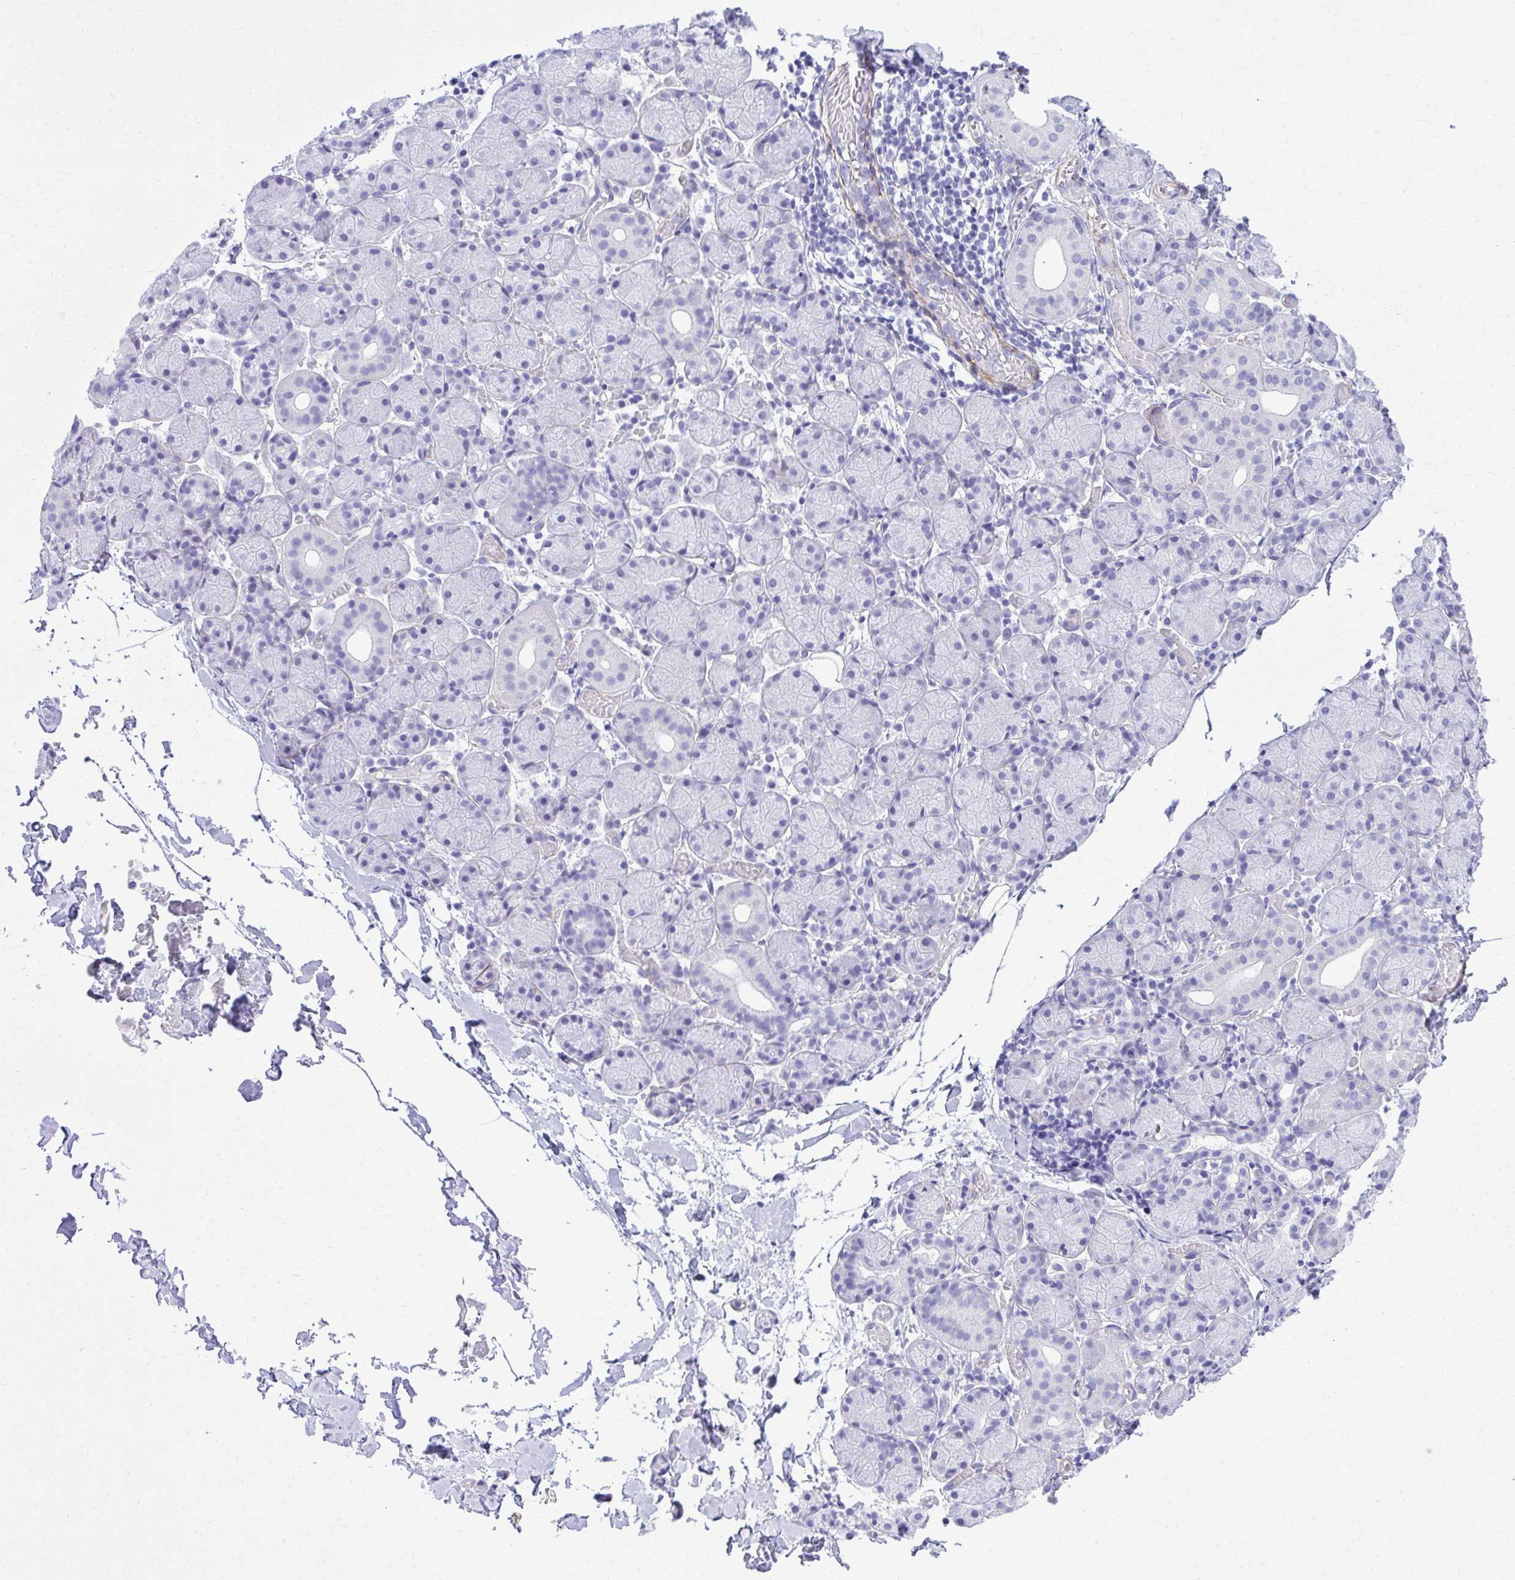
{"staining": {"intensity": "negative", "quantity": "none", "location": "none"}, "tissue": "salivary gland", "cell_type": "Glandular cells", "image_type": "normal", "snomed": [{"axis": "morphology", "description": "Normal tissue, NOS"}, {"axis": "topography", "description": "Salivary gland"}], "caption": "Unremarkable salivary gland was stained to show a protein in brown. There is no significant positivity in glandular cells. (DAB immunohistochemistry (IHC) with hematoxylin counter stain).", "gene": "PITPNM3", "patient": {"sex": "female", "age": 24}}